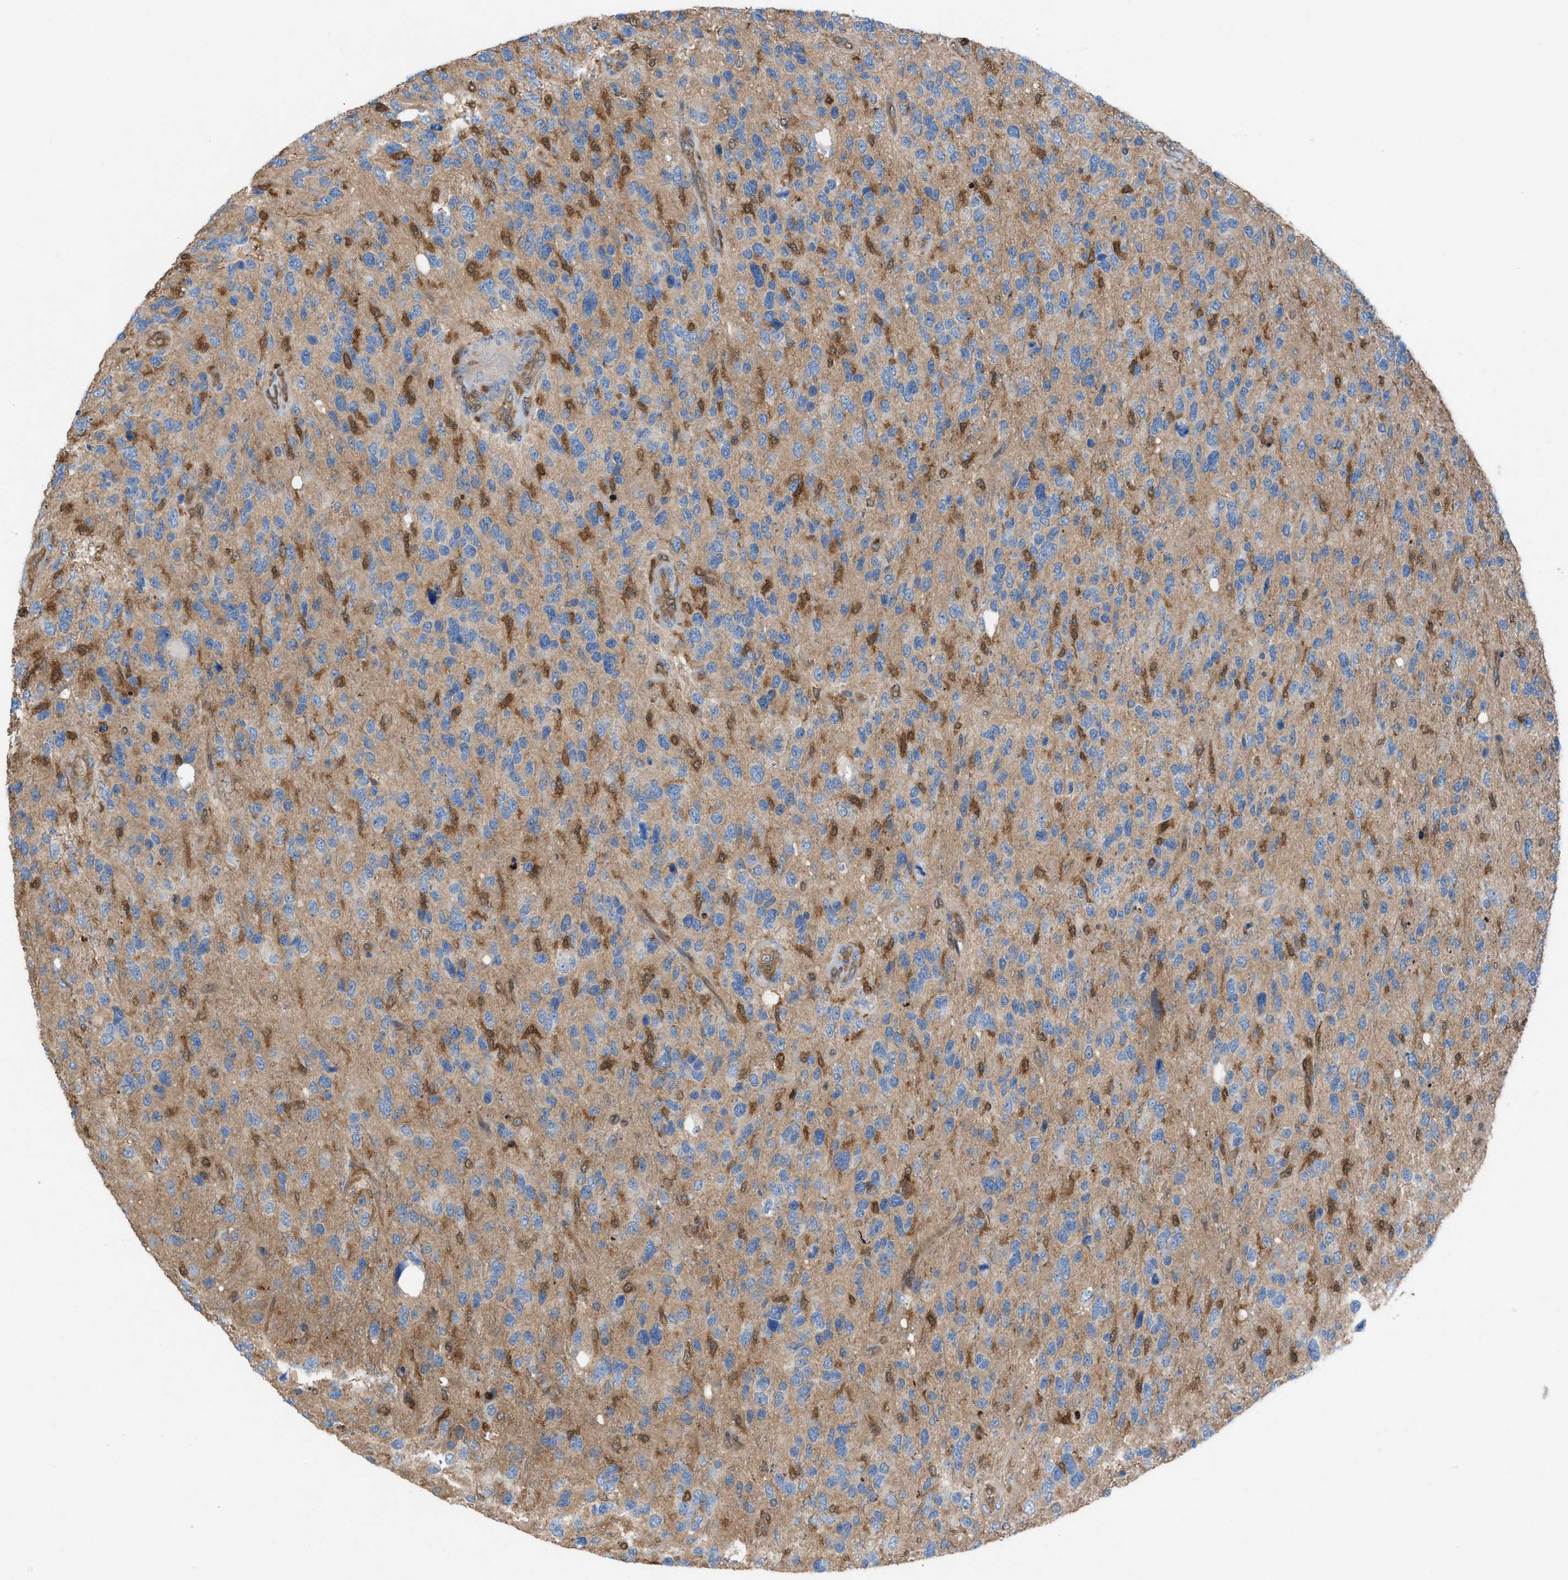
{"staining": {"intensity": "weak", "quantity": ">75%", "location": "cytoplasmic/membranous"}, "tissue": "glioma", "cell_type": "Tumor cells", "image_type": "cancer", "snomed": [{"axis": "morphology", "description": "Glioma, malignant, High grade"}, {"axis": "topography", "description": "Brain"}], "caption": "An immunohistochemistry (IHC) histopathology image of tumor tissue is shown. Protein staining in brown highlights weak cytoplasmic/membranous positivity in glioma within tumor cells. Using DAB (3,3'-diaminobenzidine) (brown) and hematoxylin (blue) stains, captured at high magnification using brightfield microscopy.", "gene": "TPK1", "patient": {"sex": "female", "age": 58}}